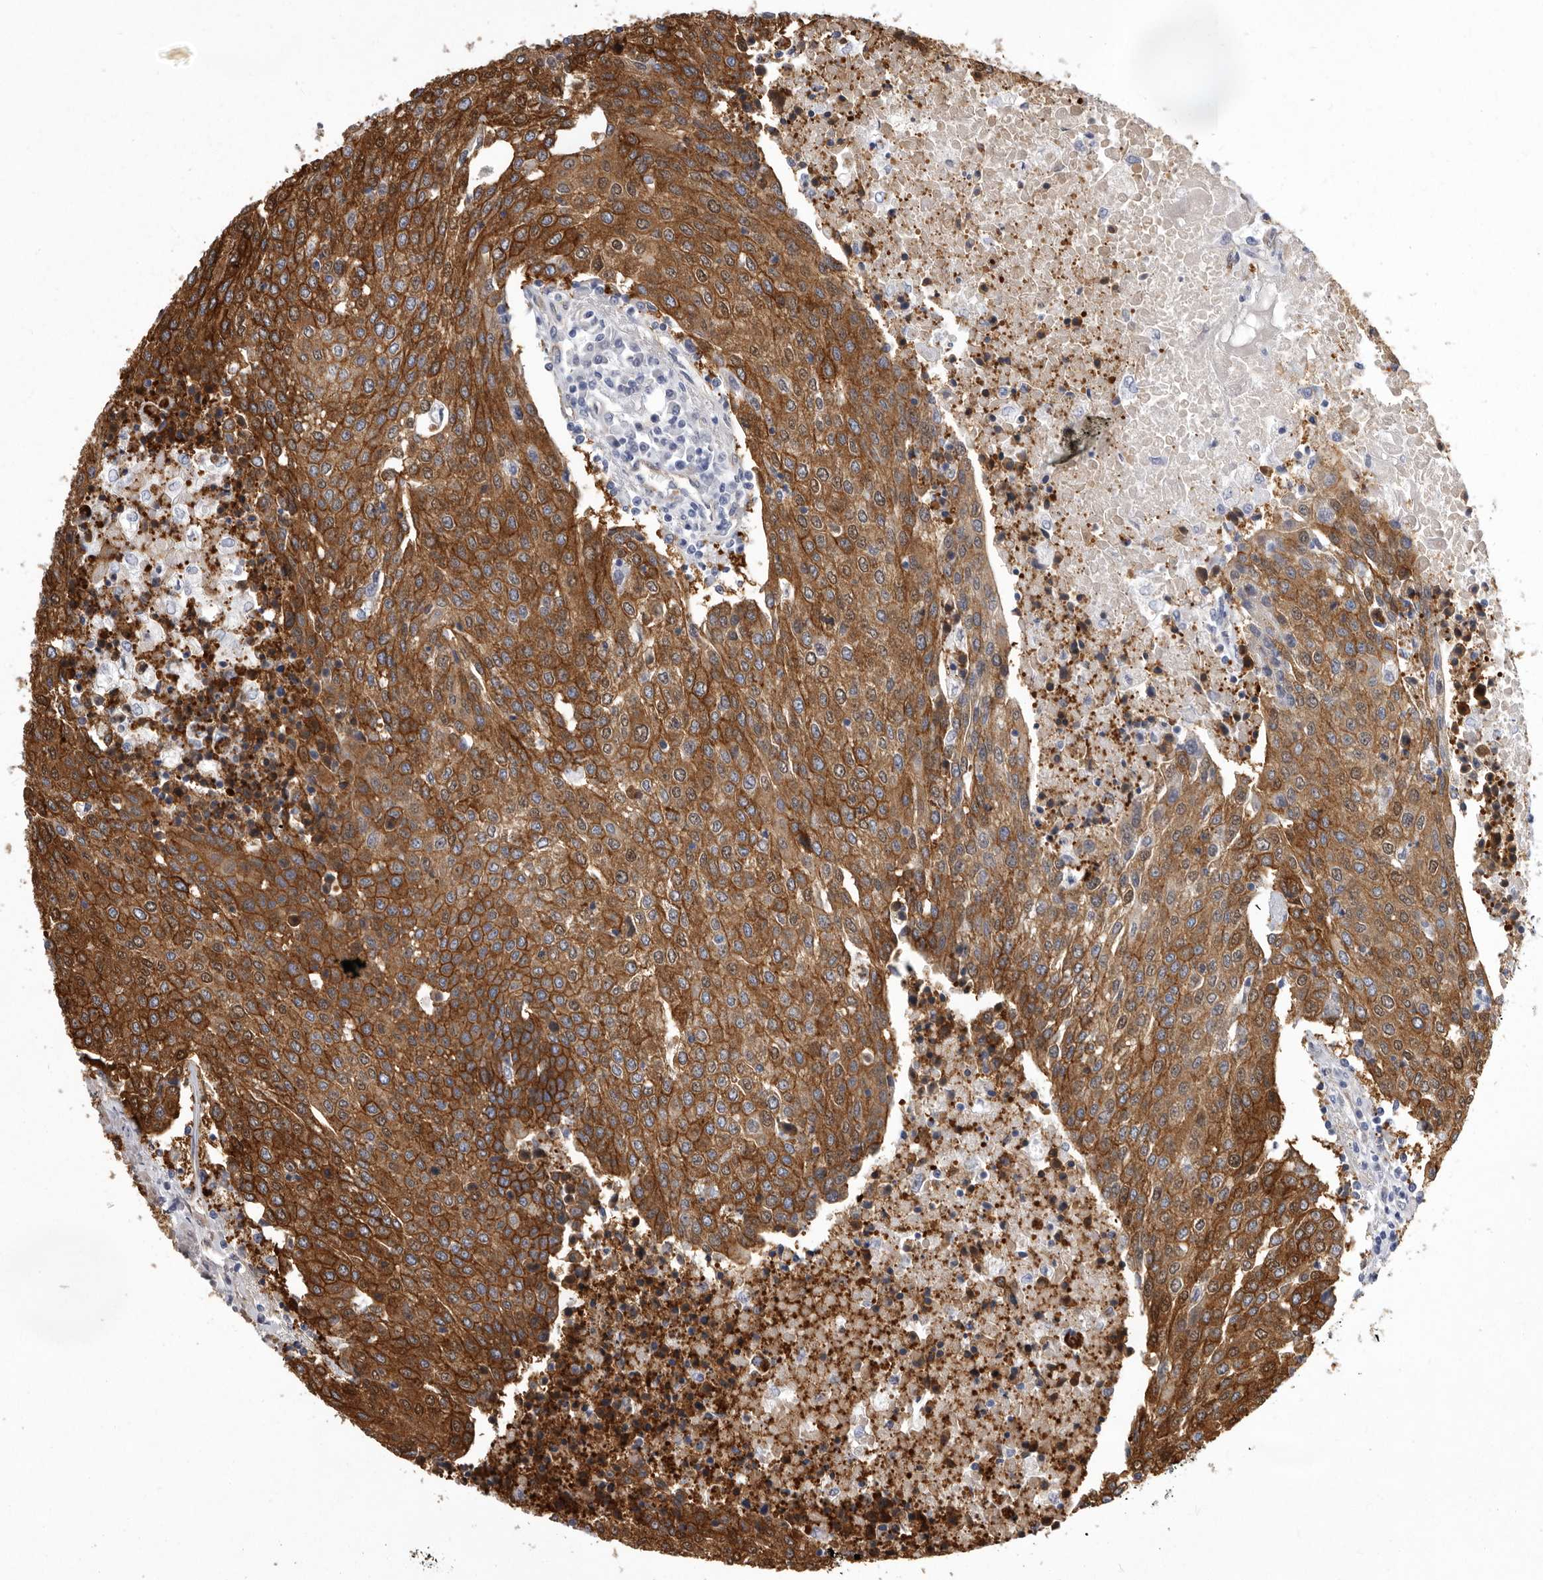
{"staining": {"intensity": "strong", "quantity": "25%-75%", "location": "cytoplasmic/membranous"}, "tissue": "urothelial cancer", "cell_type": "Tumor cells", "image_type": "cancer", "snomed": [{"axis": "morphology", "description": "Urothelial carcinoma, High grade"}, {"axis": "topography", "description": "Urinary bladder"}], "caption": "Immunohistochemistry (IHC) staining of urothelial cancer, which shows high levels of strong cytoplasmic/membranous expression in about 25%-75% of tumor cells indicating strong cytoplasmic/membranous protein staining. The staining was performed using DAB (brown) for protein detection and nuclei were counterstained in hematoxylin (blue).", "gene": "ENAH", "patient": {"sex": "female", "age": 85}}